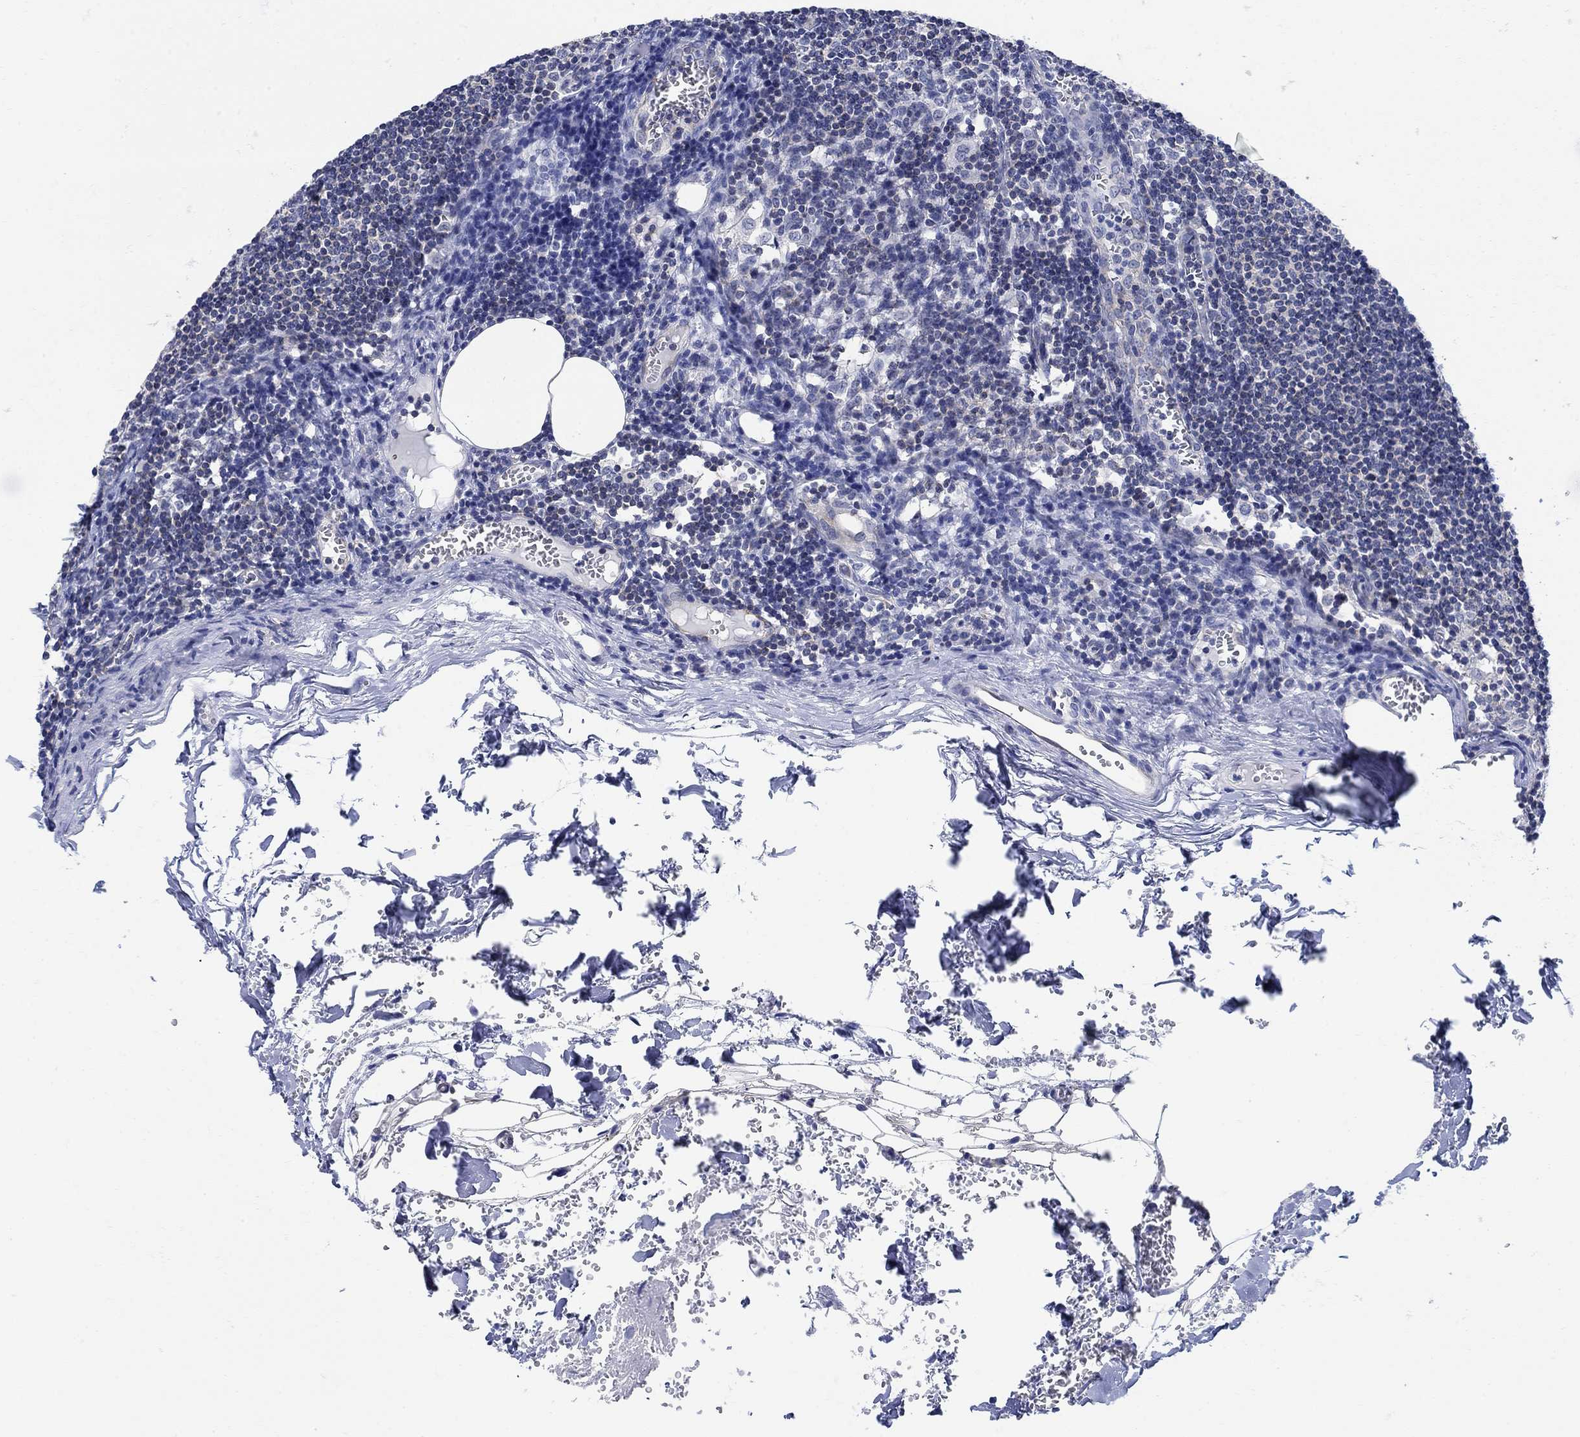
{"staining": {"intensity": "negative", "quantity": "none", "location": "none"}, "tissue": "lymph node", "cell_type": "Germinal center cells", "image_type": "normal", "snomed": [{"axis": "morphology", "description": "Normal tissue, NOS"}, {"axis": "topography", "description": "Lymph node"}], "caption": "Lymph node stained for a protein using immunohistochemistry (IHC) exhibits no expression germinal center cells.", "gene": "PHF21B", "patient": {"sex": "male", "age": 59}}